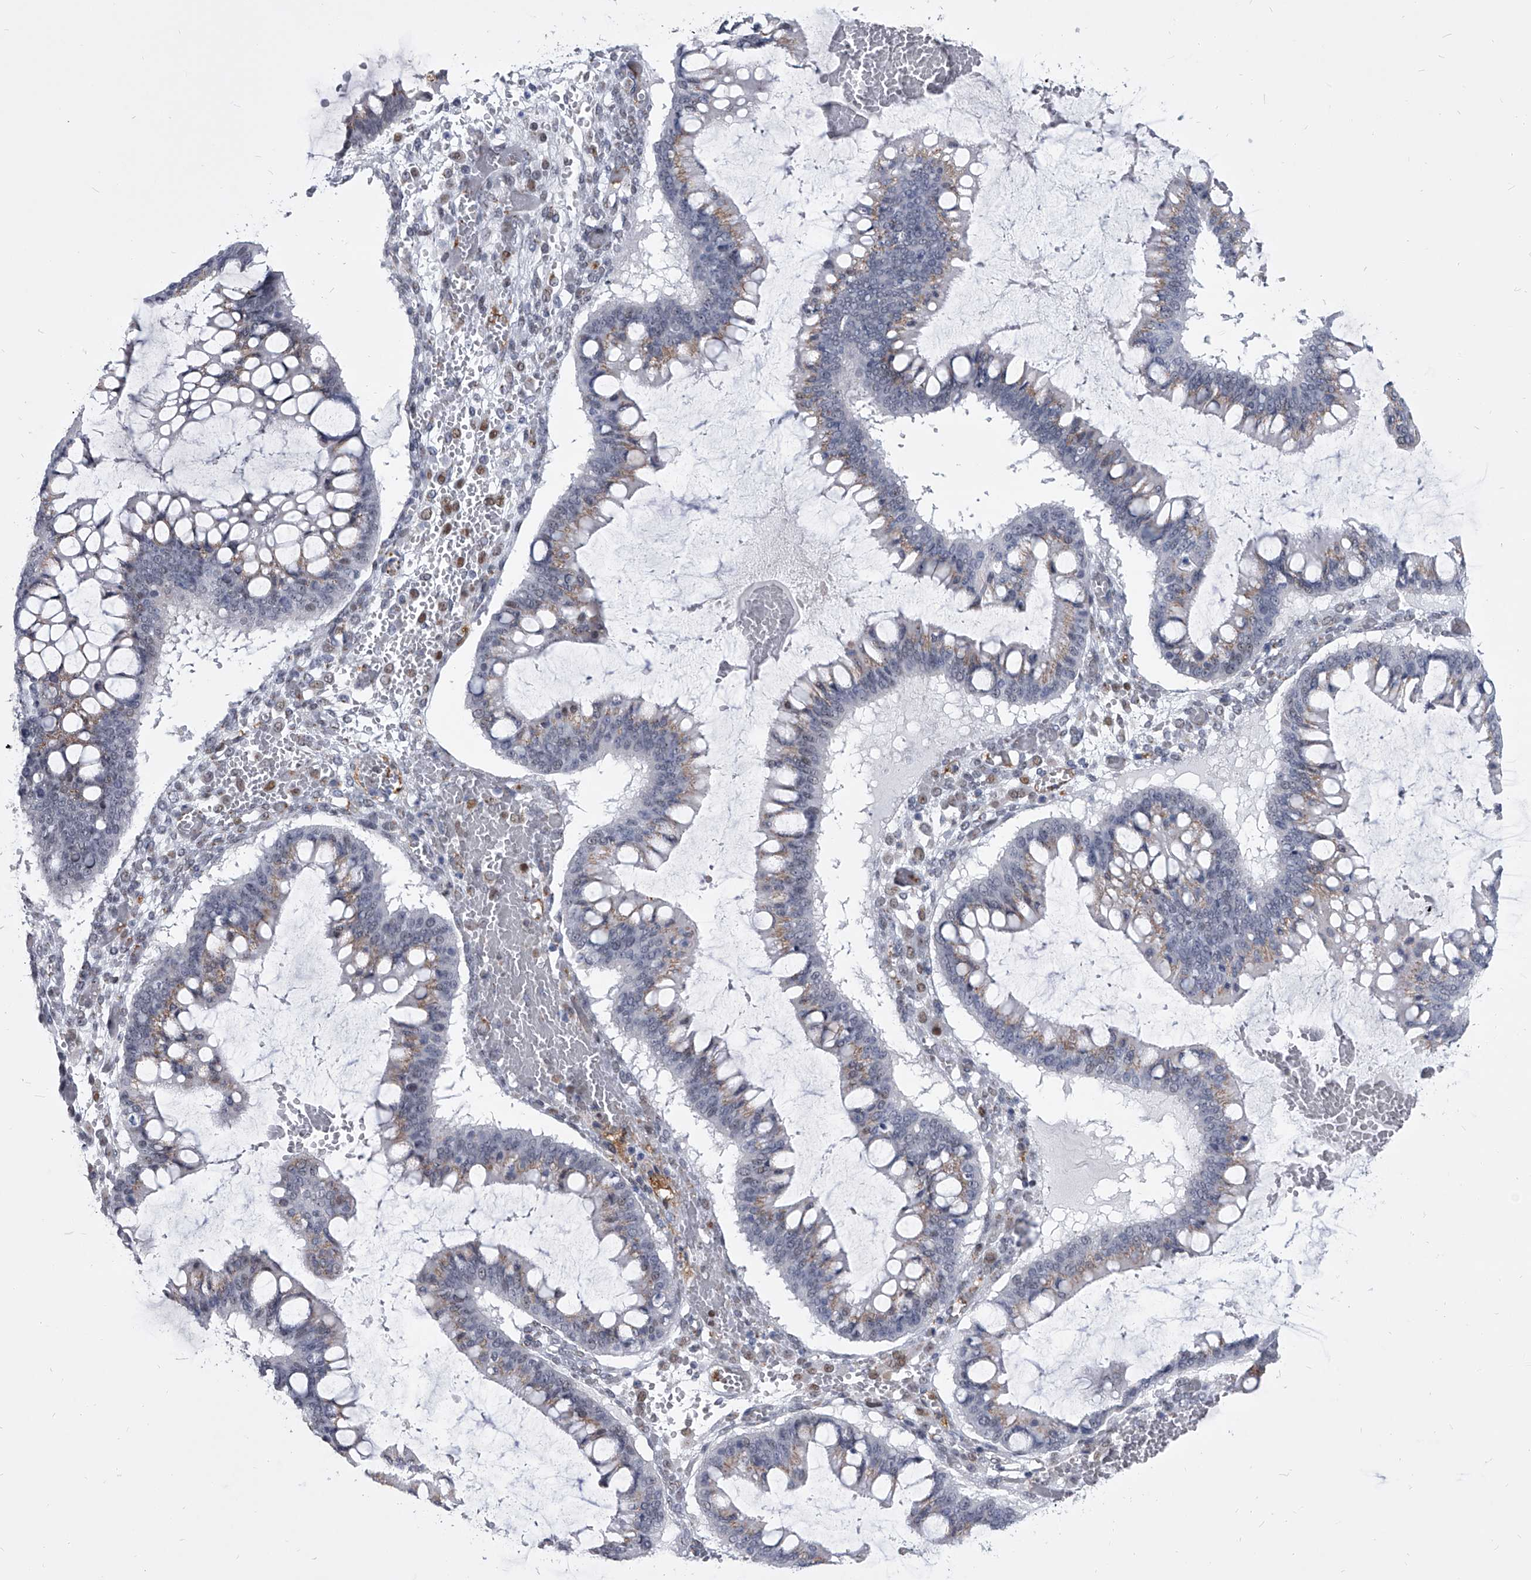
{"staining": {"intensity": "weak", "quantity": "25%-75%", "location": "cytoplasmic/membranous"}, "tissue": "ovarian cancer", "cell_type": "Tumor cells", "image_type": "cancer", "snomed": [{"axis": "morphology", "description": "Cystadenocarcinoma, mucinous, NOS"}, {"axis": "topography", "description": "Ovary"}], "caption": "Protein analysis of ovarian mucinous cystadenocarcinoma tissue reveals weak cytoplasmic/membranous expression in approximately 25%-75% of tumor cells.", "gene": "EVA1C", "patient": {"sex": "female", "age": 73}}